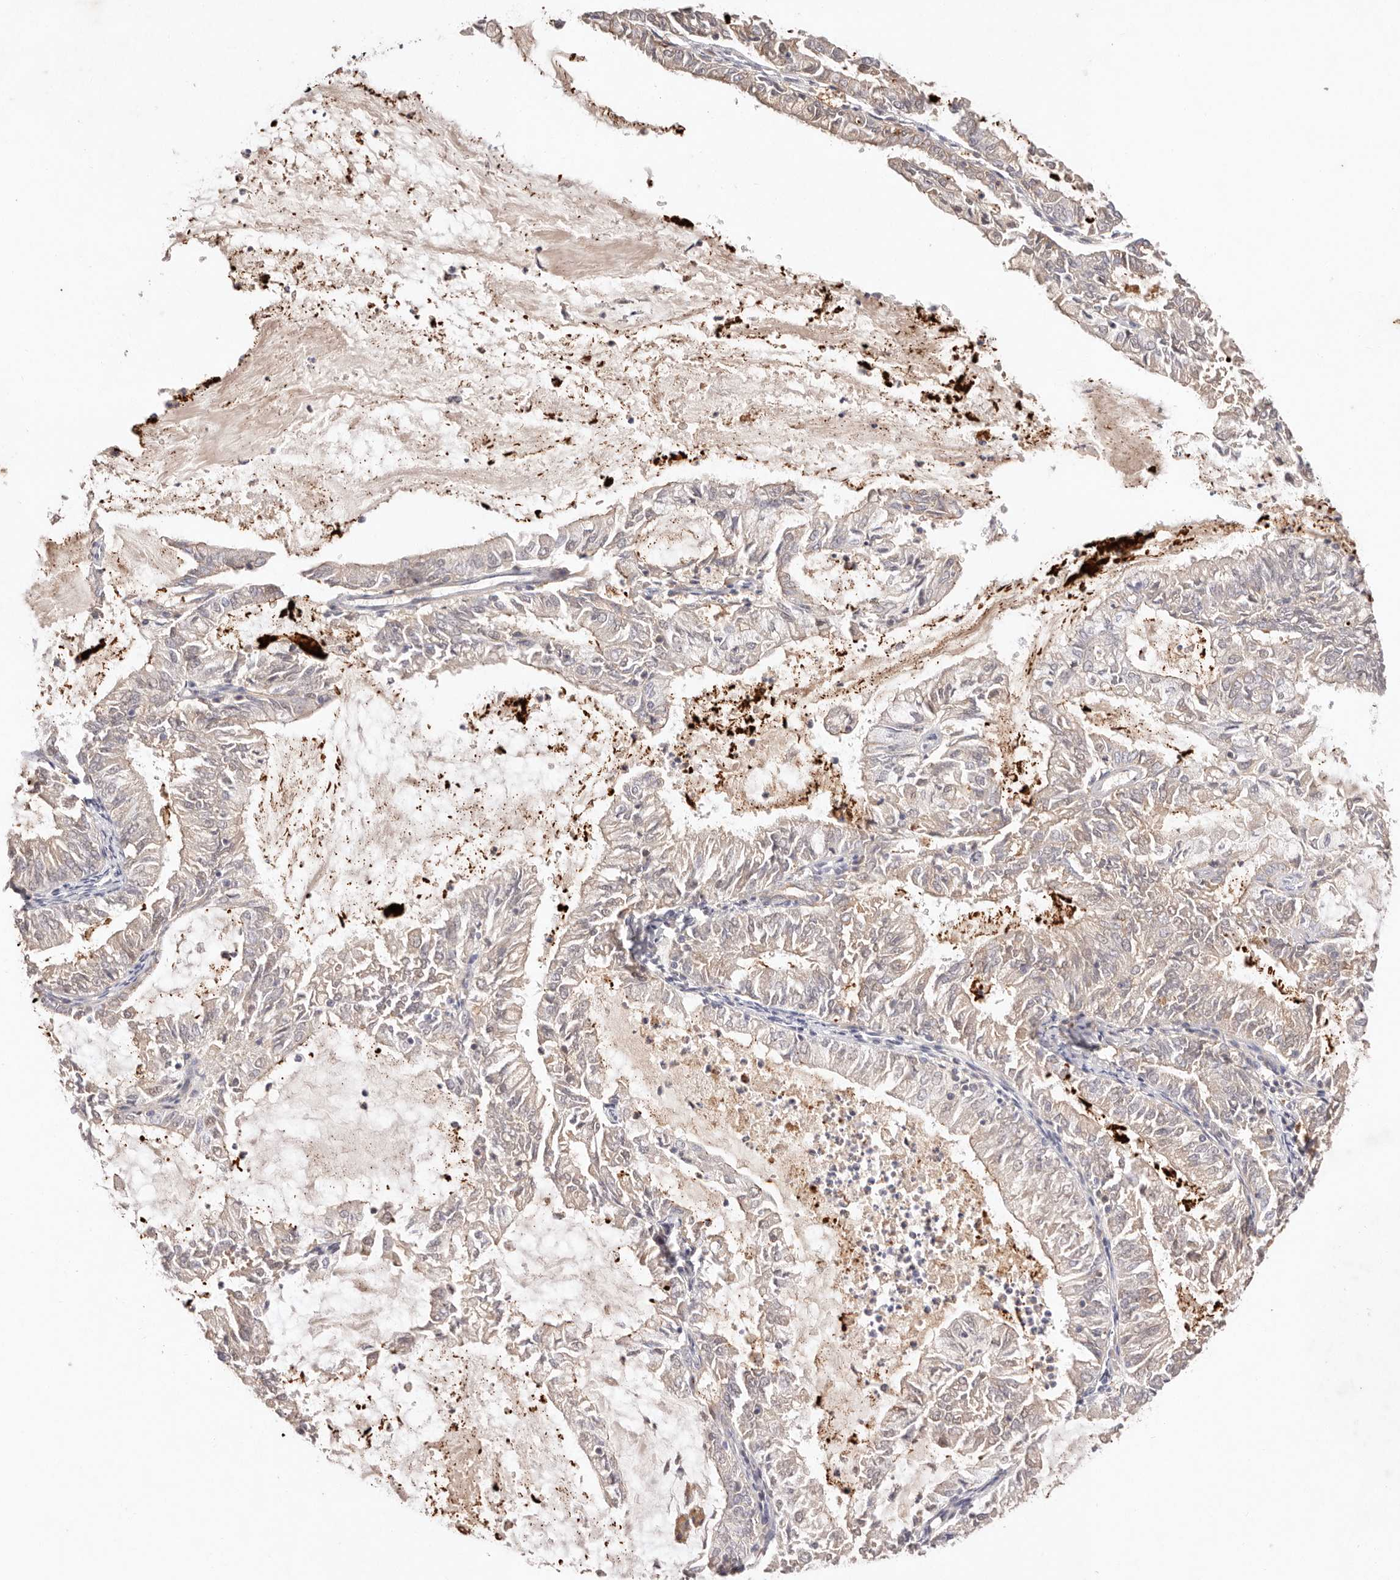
{"staining": {"intensity": "weak", "quantity": "<25%", "location": "cytoplasmic/membranous"}, "tissue": "endometrial cancer", "cell_type": "Tumor cells", "image_type": "cancer", "snomed": [{"axis": "morphology", "description": "Adenocarcinoma, NOS"}, {"axis": "topography", "description": "Endometrium"}], "caption": "The micrograph exhibits no staining of tumor cells in endometrial adenocarcinoma.", "gene": "CXADR", "patient": {"sex": "female", "age": 57}}